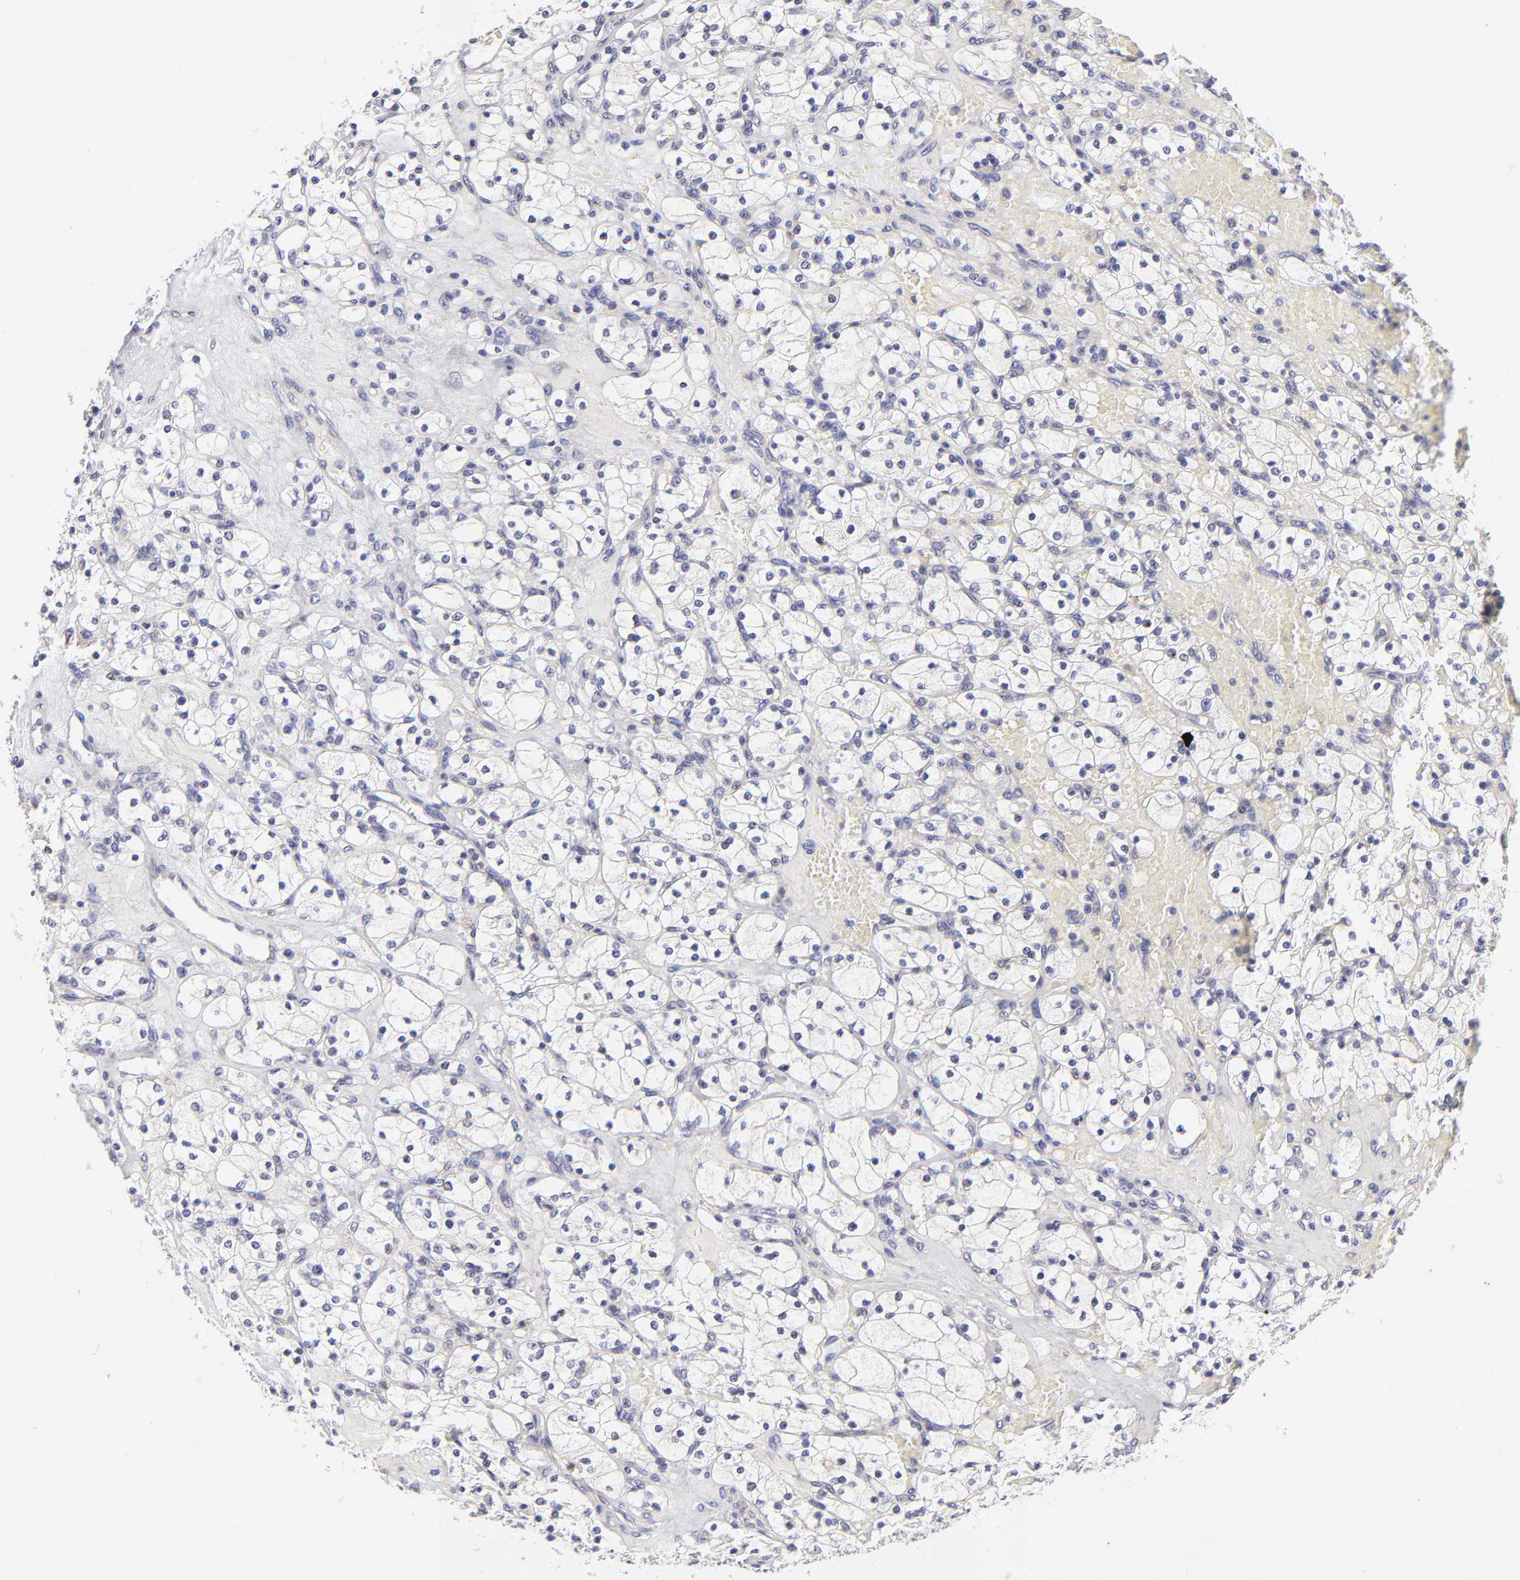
{"staining": {"intensity": "negative", "quantity": "none", "location": "none"}, "tissue": "renal cancer", "cell_type": "Tumor cells", "image_type": "cancer", "snomed": [{"axis": "morphology", "description": "Adenocarcinoma, NOS"}, {"axis": "topography", "description": "Kidney"}], "caption": "IHC image of neoplastic tissue: renal adenocarcinoma stained with DAB demonstrates no significant protein staining in tumor cells. Nuclei are stained in blue.", "gene": "GCSAM", "patient": {"sex": "female", "age": 83}}